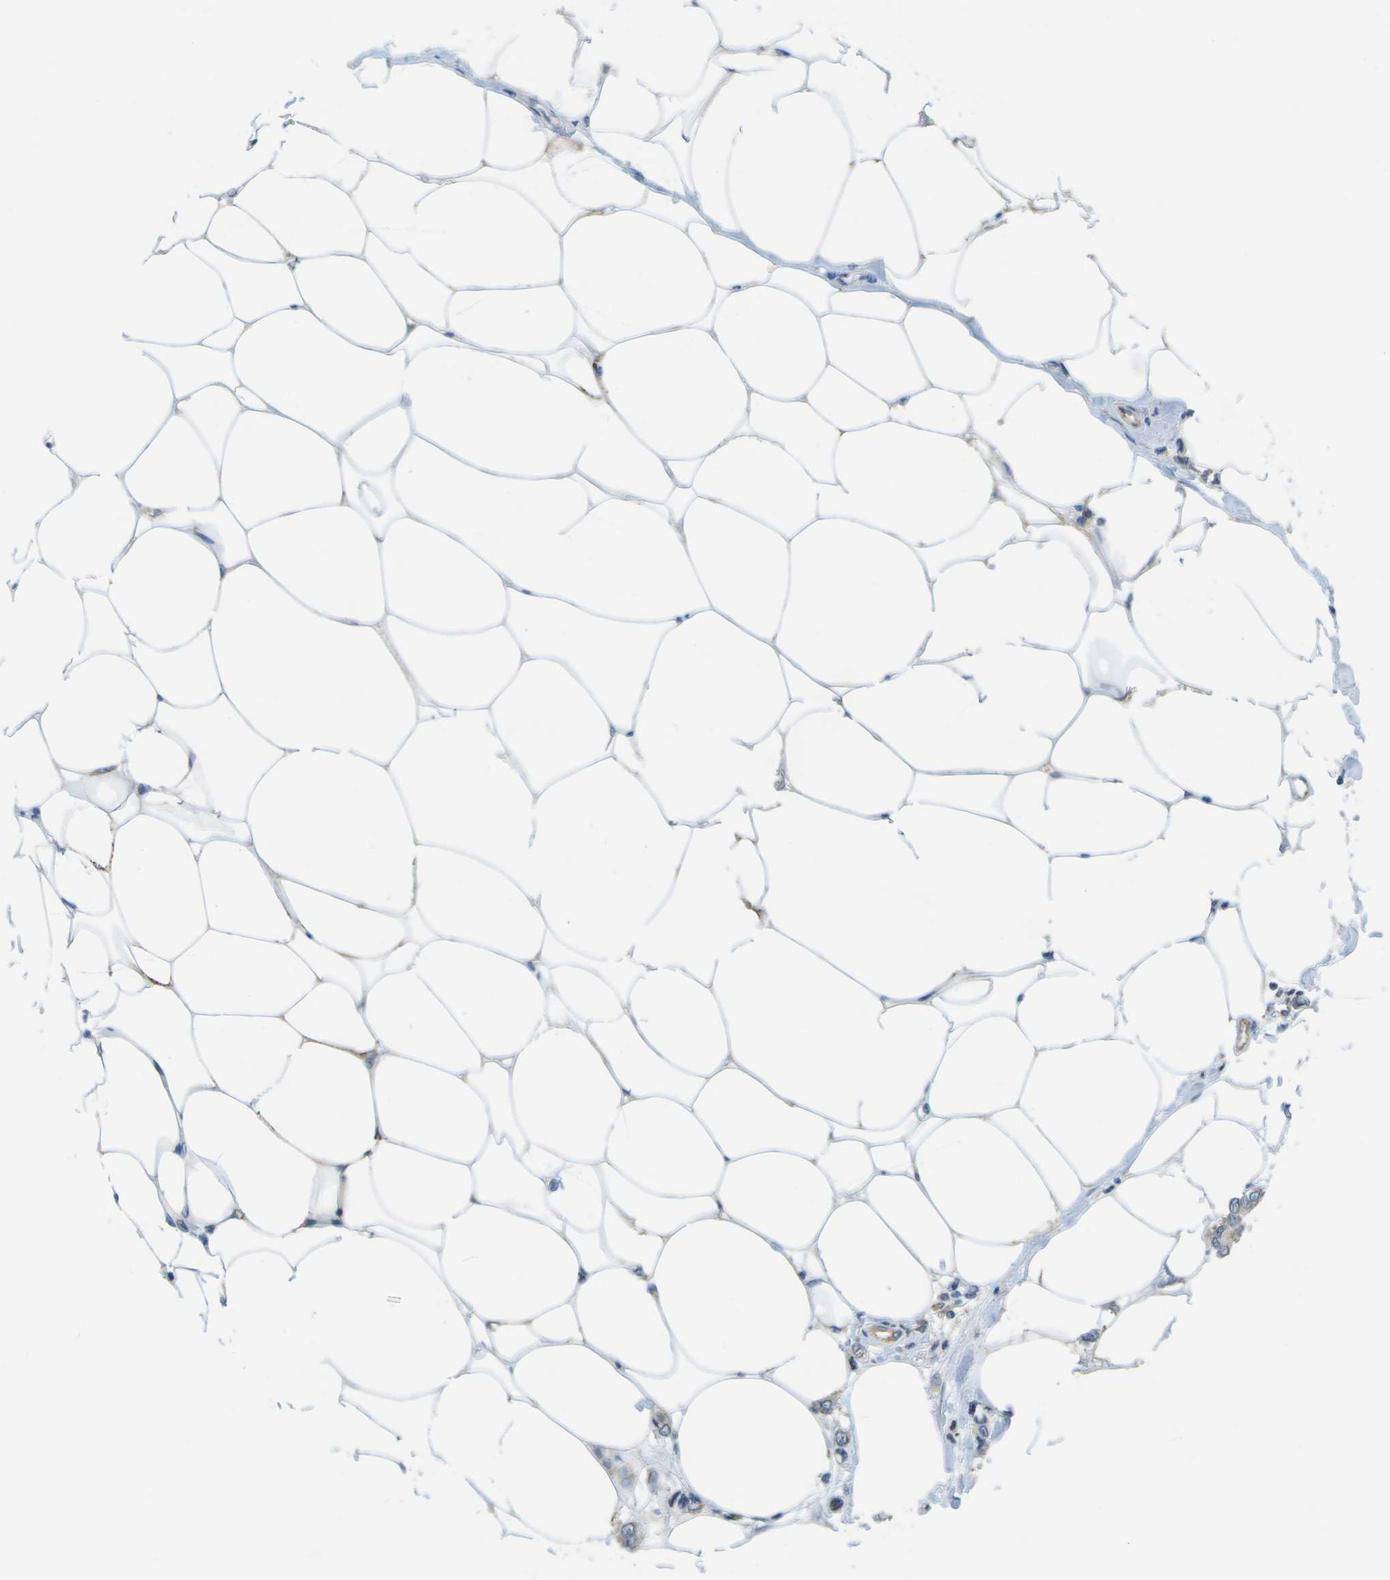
{"staining": {"intensity": "weak", "quantity": "25%-75%", "location": "cytoplasmic/membranous"}, "tissue": "breast cancer", "cell_type": "Tumor cells", "image_type": "cancer", "snomed": [{"axis": "morphology", "description": "Lobular carcinoma"}, {"axis": "topography", "description": "Breast"}], "caption": "Human breast cancer stained for a protein (brown) exhibits weak cytoplasmic/membranous positive staining in about 25%-75% of tumor cells.", "gene": "MARCHF8", "patient": {"sex": "female", "age": 51}}